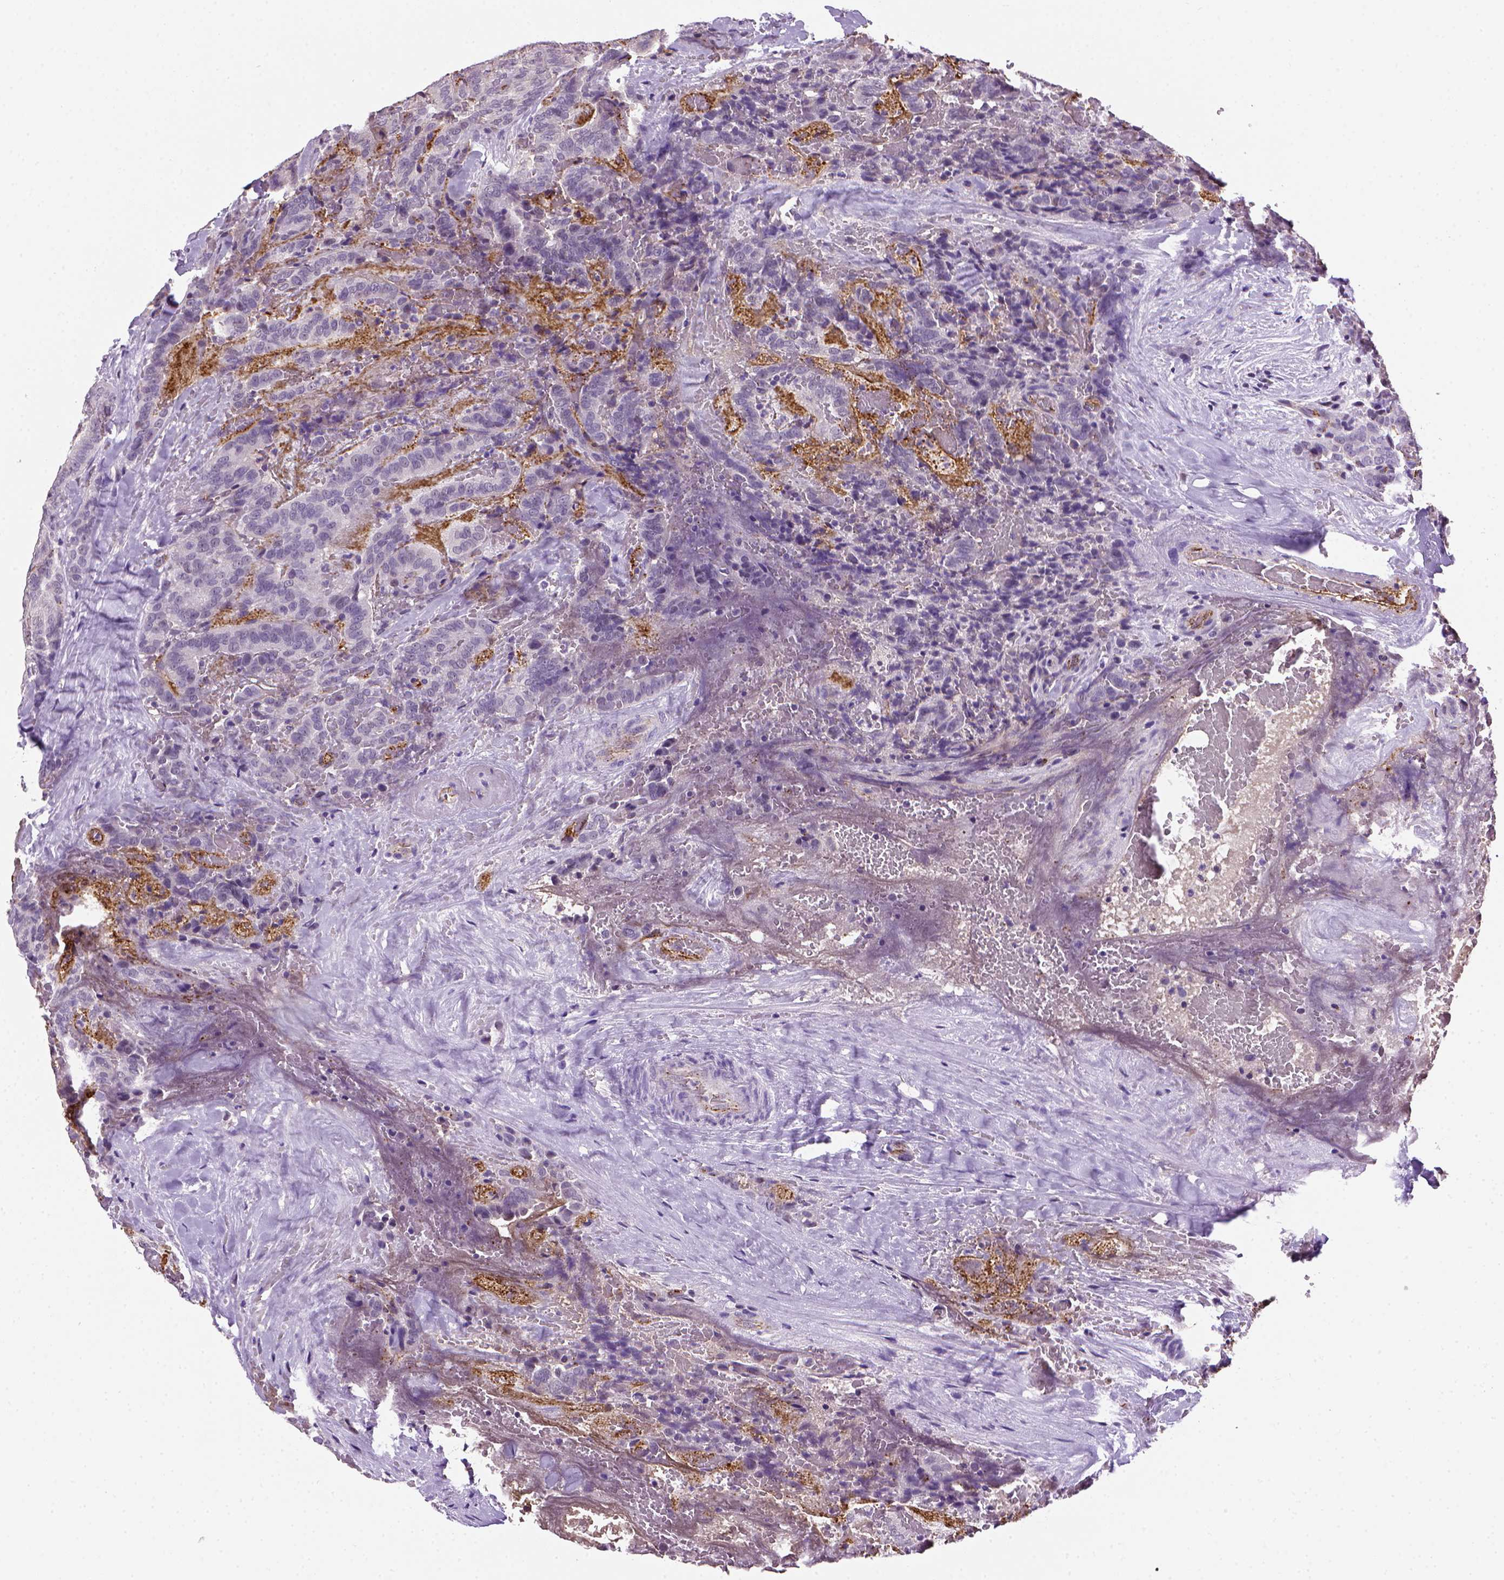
{"staining": {"intensity": "negative", "quantity": "none", "location": "none"}, "tissue": "thyroid cancer", "cell_type": "Tumor cells", "image_type": "cancer", "snomed": [{"axis": "morphology", "description": "Papillary adenocarcinoma, NOS"}, {"axis": "topography", "description": "Thyroid gland"}], "caption": "Micrograph shows no significant protein expression in tumor cells of thyroid papillary adenocarcinoma. (DAB (3,3'-diaminobenzidine) immunohistochemistry (IHC) with hematoxylin counter stain).", "gene": "VWF", "patient": {"sex": "male", "age": 61}}